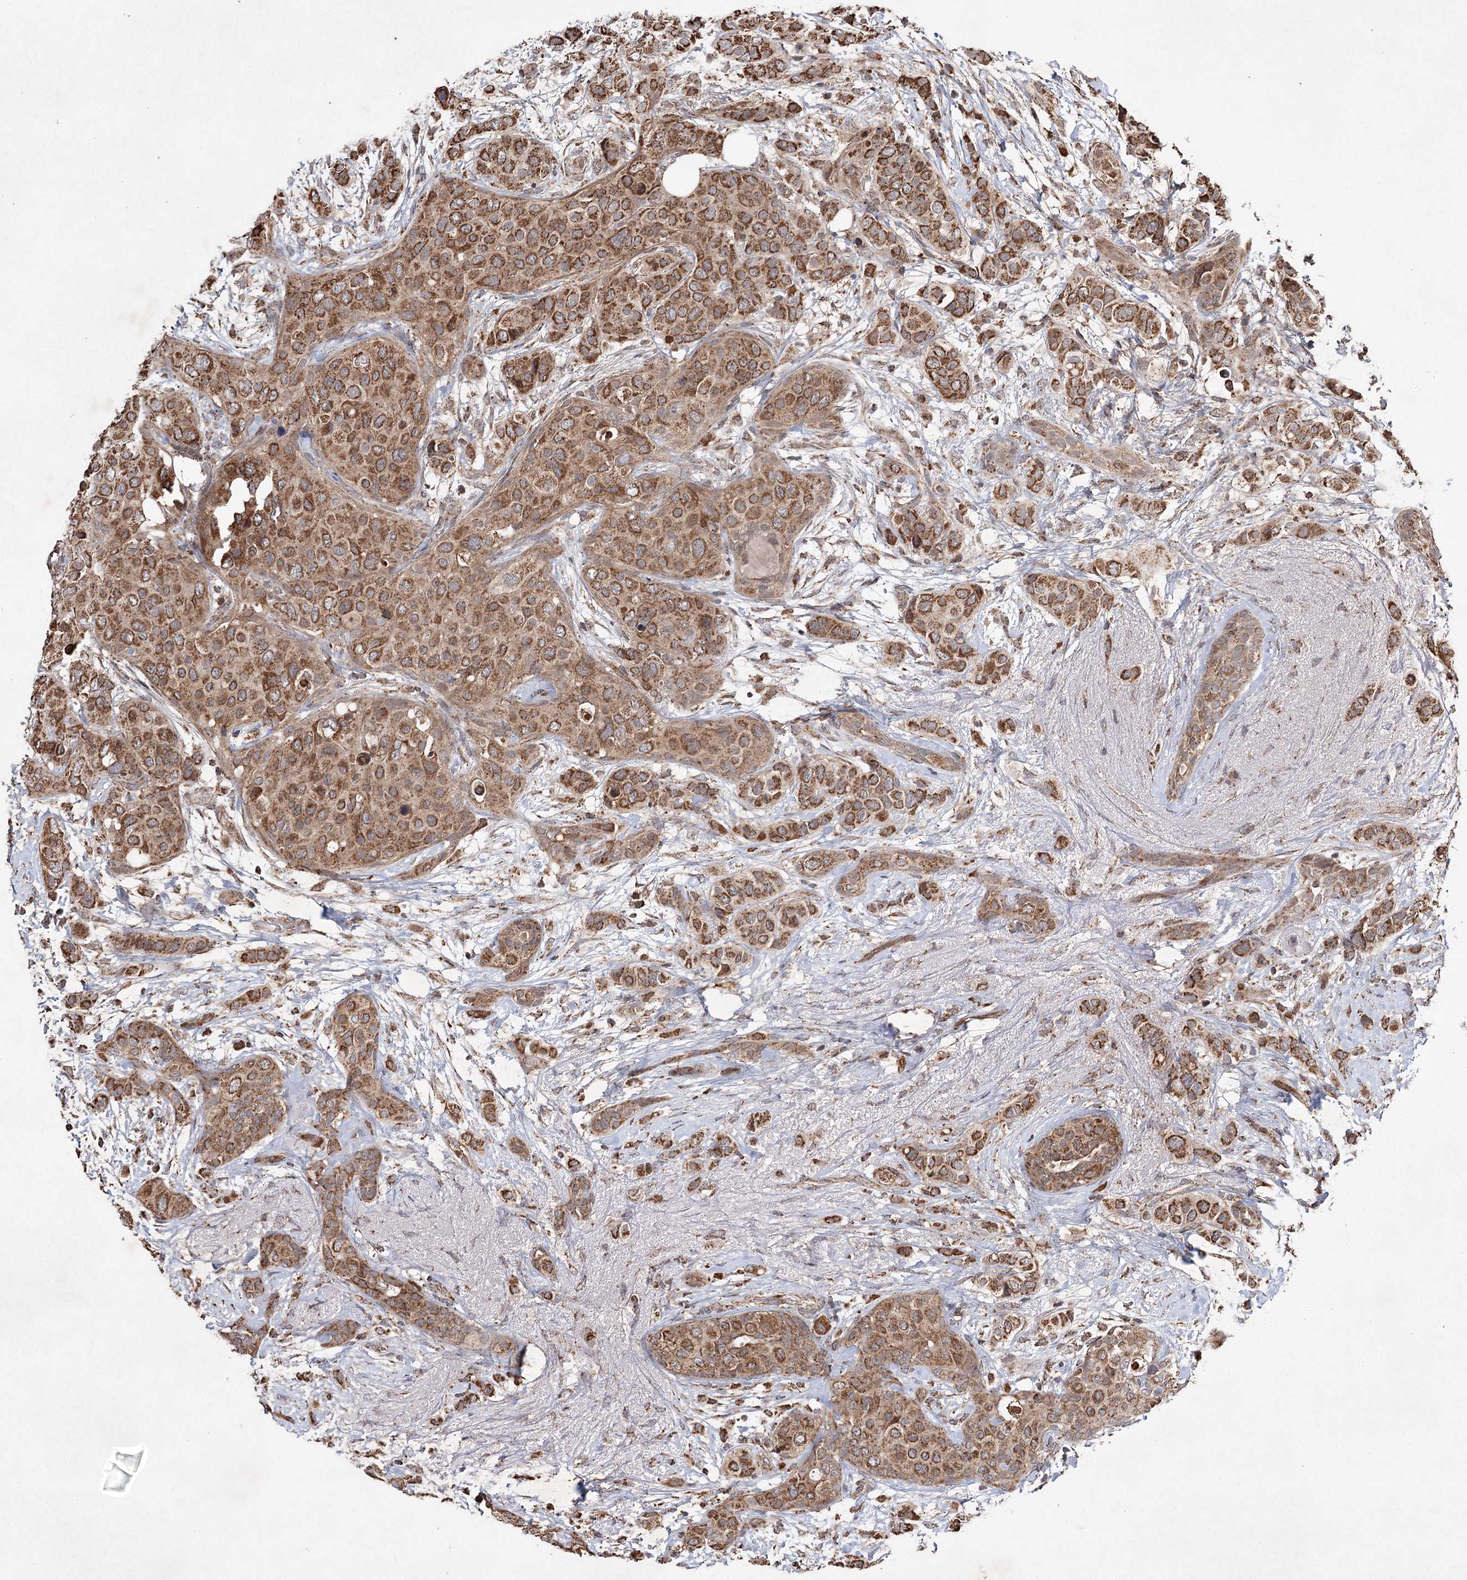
{"staining": {"intensity": "strong", "quantity": ">75%", "location": "cytoplasmic/membranous"}, "tissue": "breast cancer", "cell_type": "Tumor cells", "image_type": "cancer", "snomed": [{"axis": "morphology", "description": "Lobular carcinoma"}, {"axis": "topography", "description": "Breast"}], "caption": "The photomicrograph exhibits immunohistochemical staining of lobular carcinoma (breast). There is strong cytoplasmic/membranous staining is present in approximately >75% of tumor cells. The protein is stained brown, and the nuclei are stained in blue (DAB (3,3'-diaminobenzidine) IHC with brightfield microscopy, high magnification).", "gene": "PIK3CB", "patient": {"sex": "female", "age": 51}}